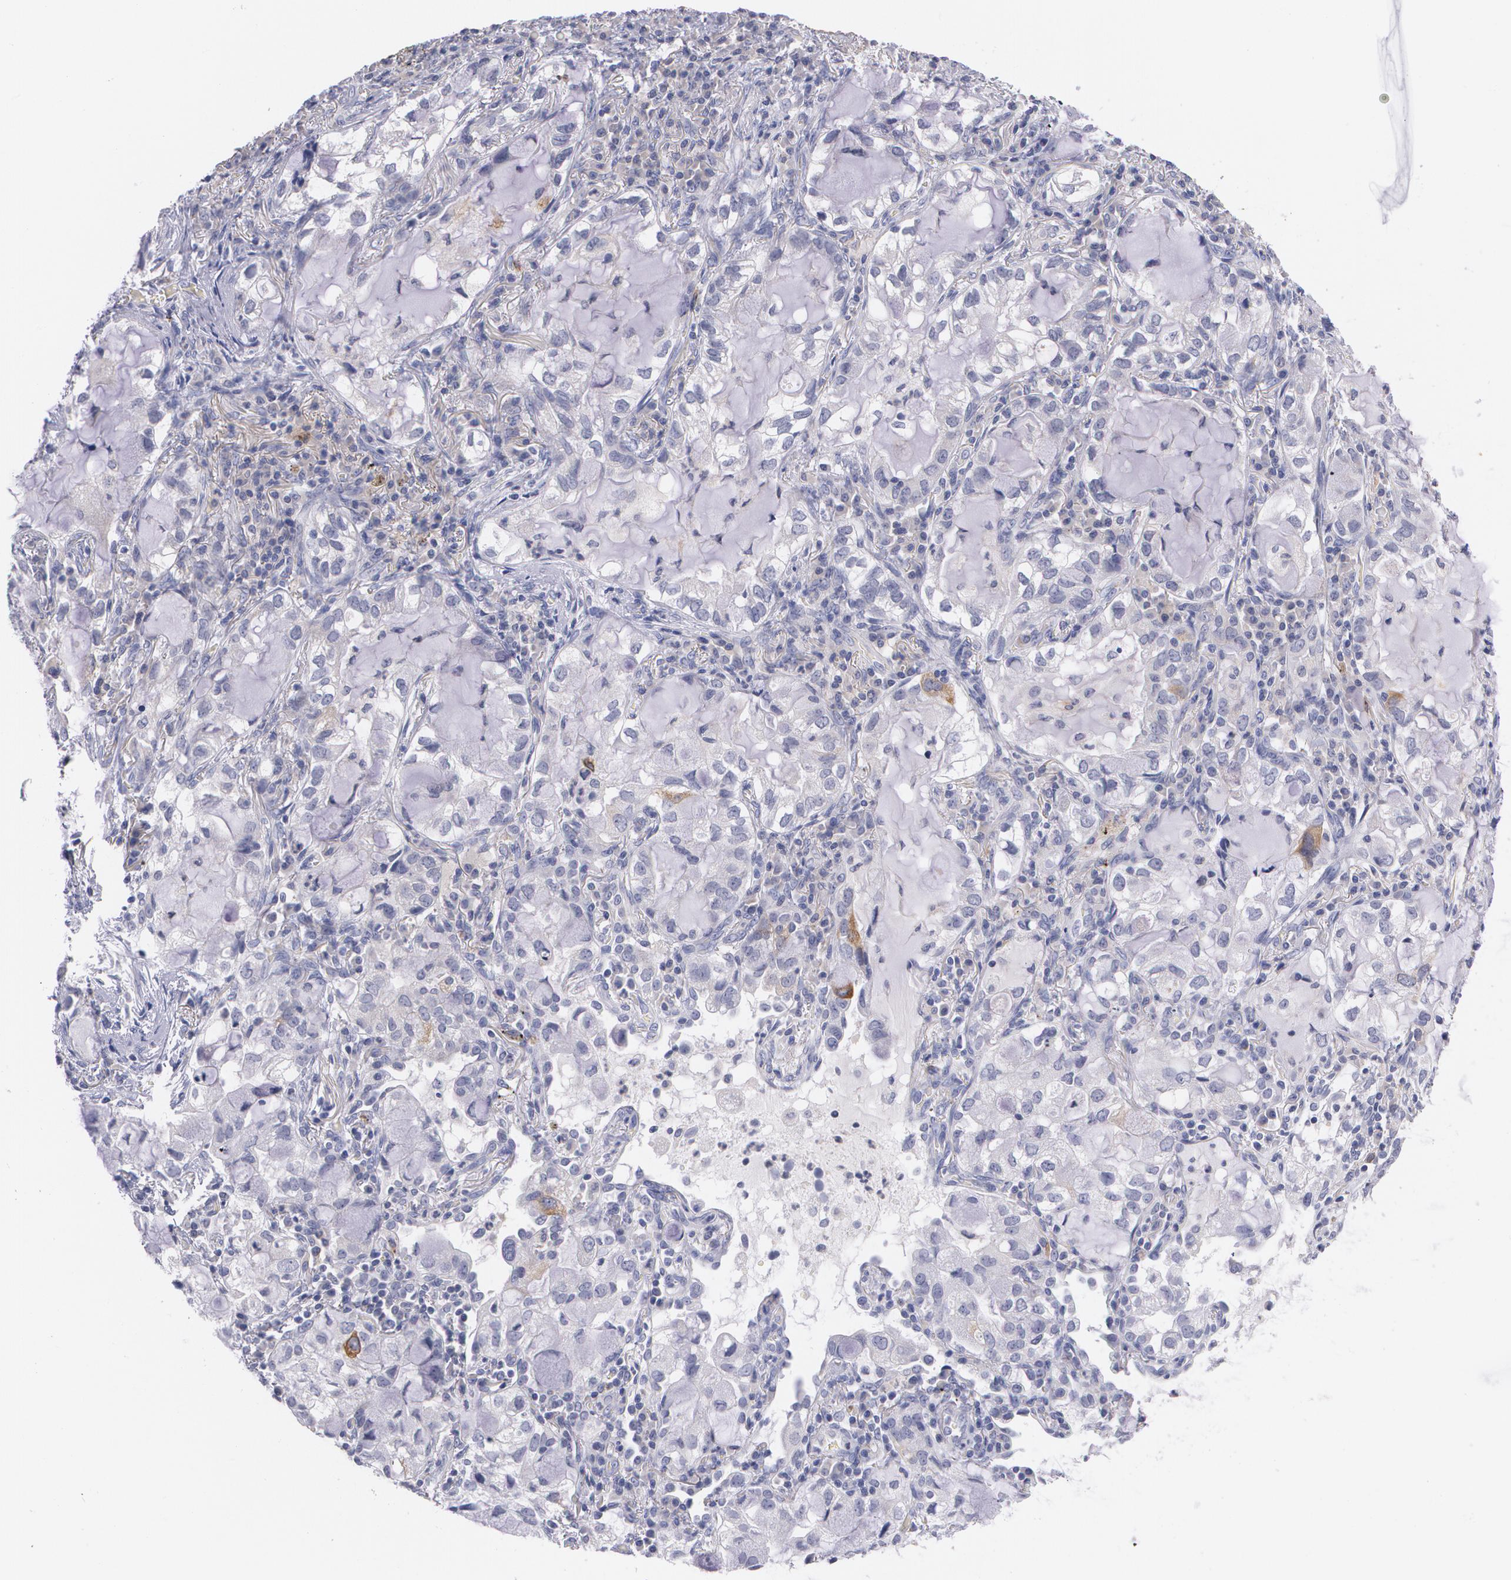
{"staining": {"intensity": "moderate", "quantity": "<25%", "location": "cytoplasmic/membranous"}, "tissue": "lung cancer", "cell_type": "Tumor cells", "image_type": "cancer", "snomed": [{"axis": "morphology", "description": "Adenocarcinoma, NOS"}, {"axis": "topography", "description": "Lung"}], "caption": "Immunohistochemical staining of adenocarcinoma (lung) shows moderate cytoplasmic/membranous protein positivity in about <25% of tumor cells.", "gene": "HMMR", "patient": {"sex": "female", "age": 50}}